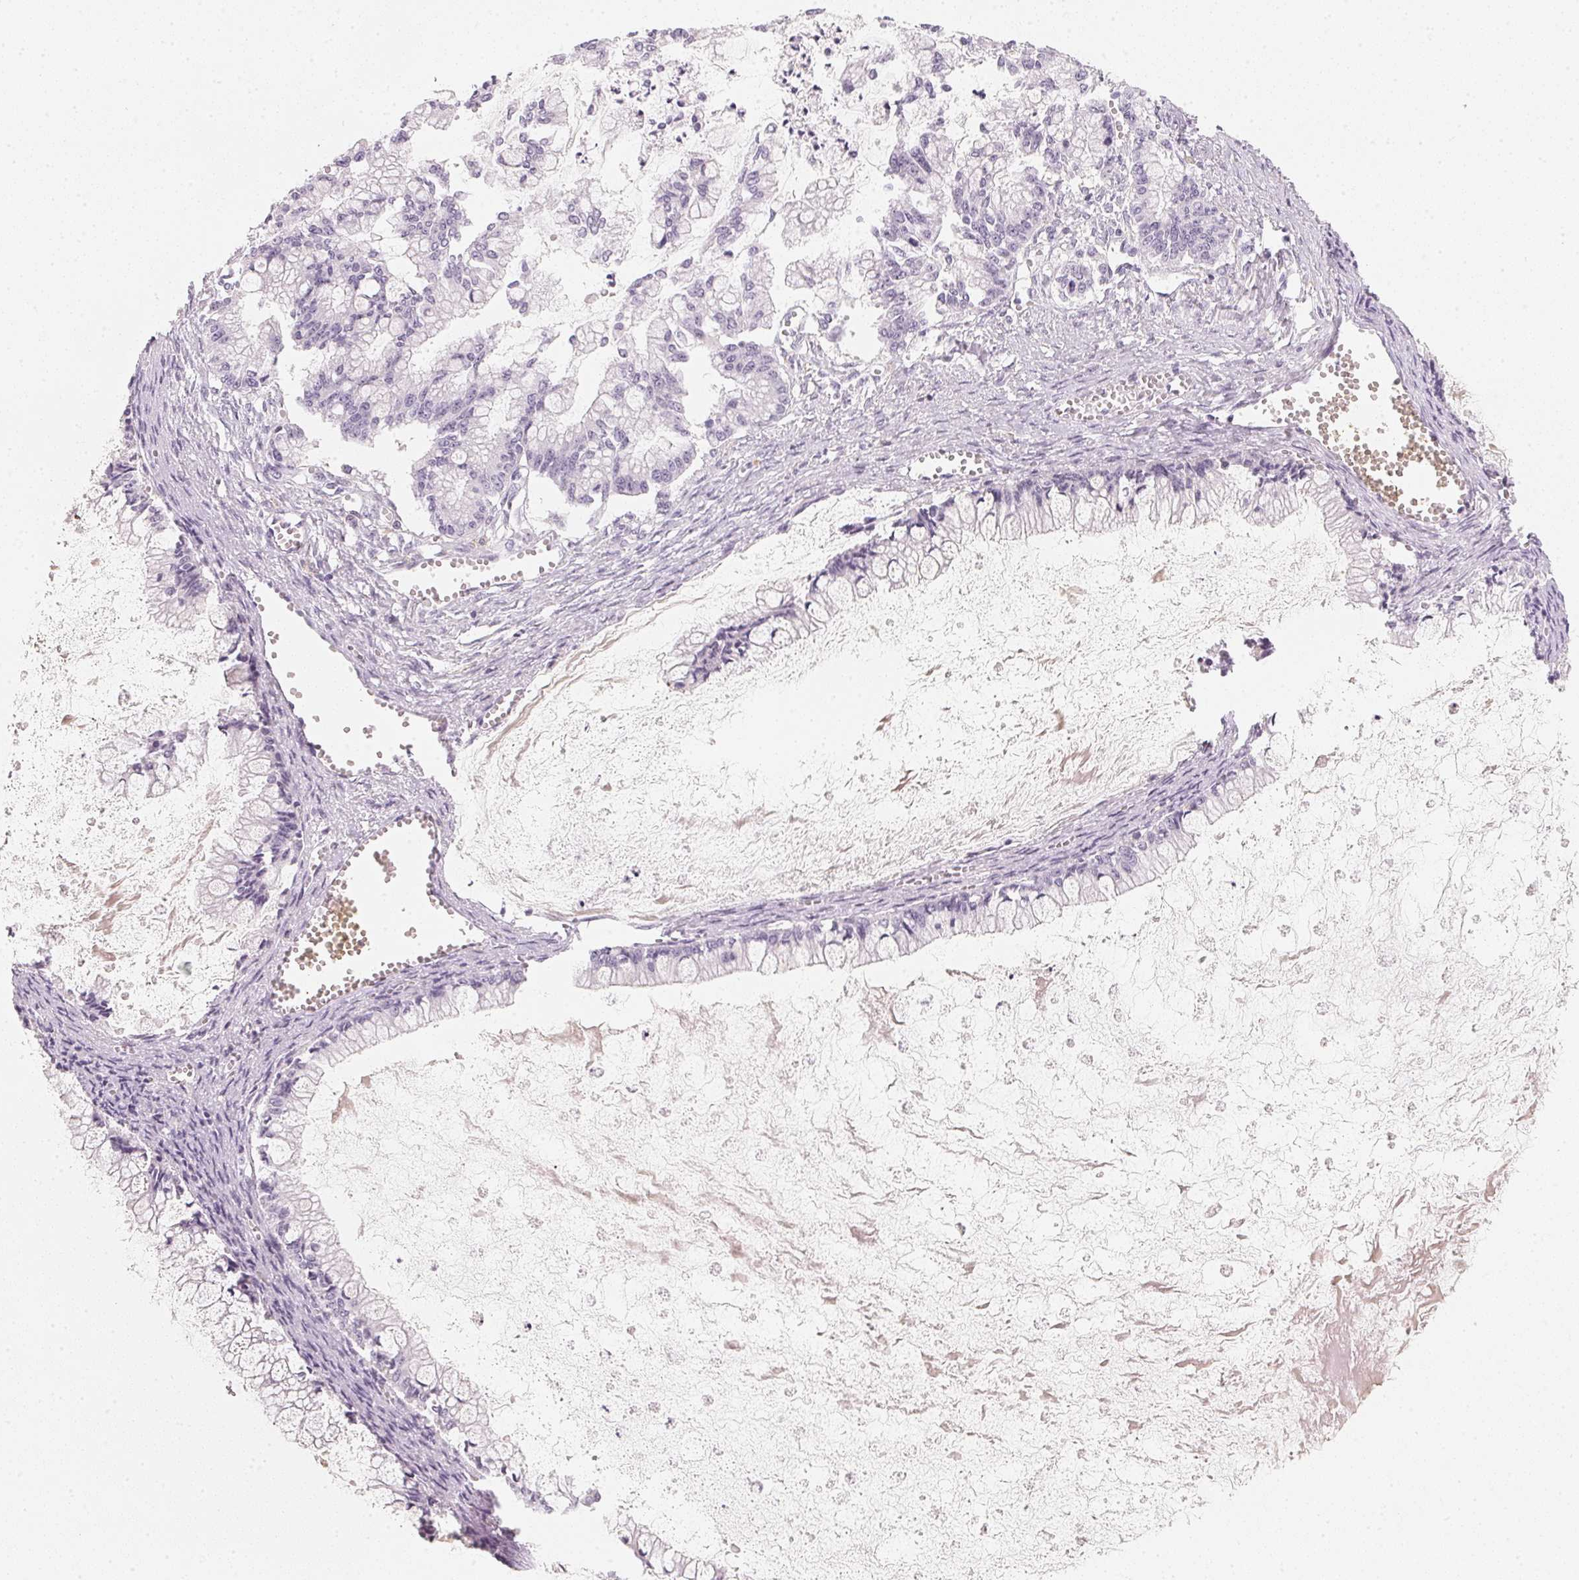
{"staining": {"intensity": "negative", "quantity": "none", "location": "none"}, "tissue": "ovarian cancer", "cell_type": "Tumor cells", "image_type": "cancer", "snomed": [{"axis": "morphology", "description": "Cystadenocarcinoma, mucinous, NOS"}, {"axis": "topography", "description": "Ovary"}], "caption": "Immunohistochemical staining of human ovarian cancer reveals no significant positivity in tumor cells.", "gene": "CFAP276", "patient": {"sex": "female", "age": 67}}